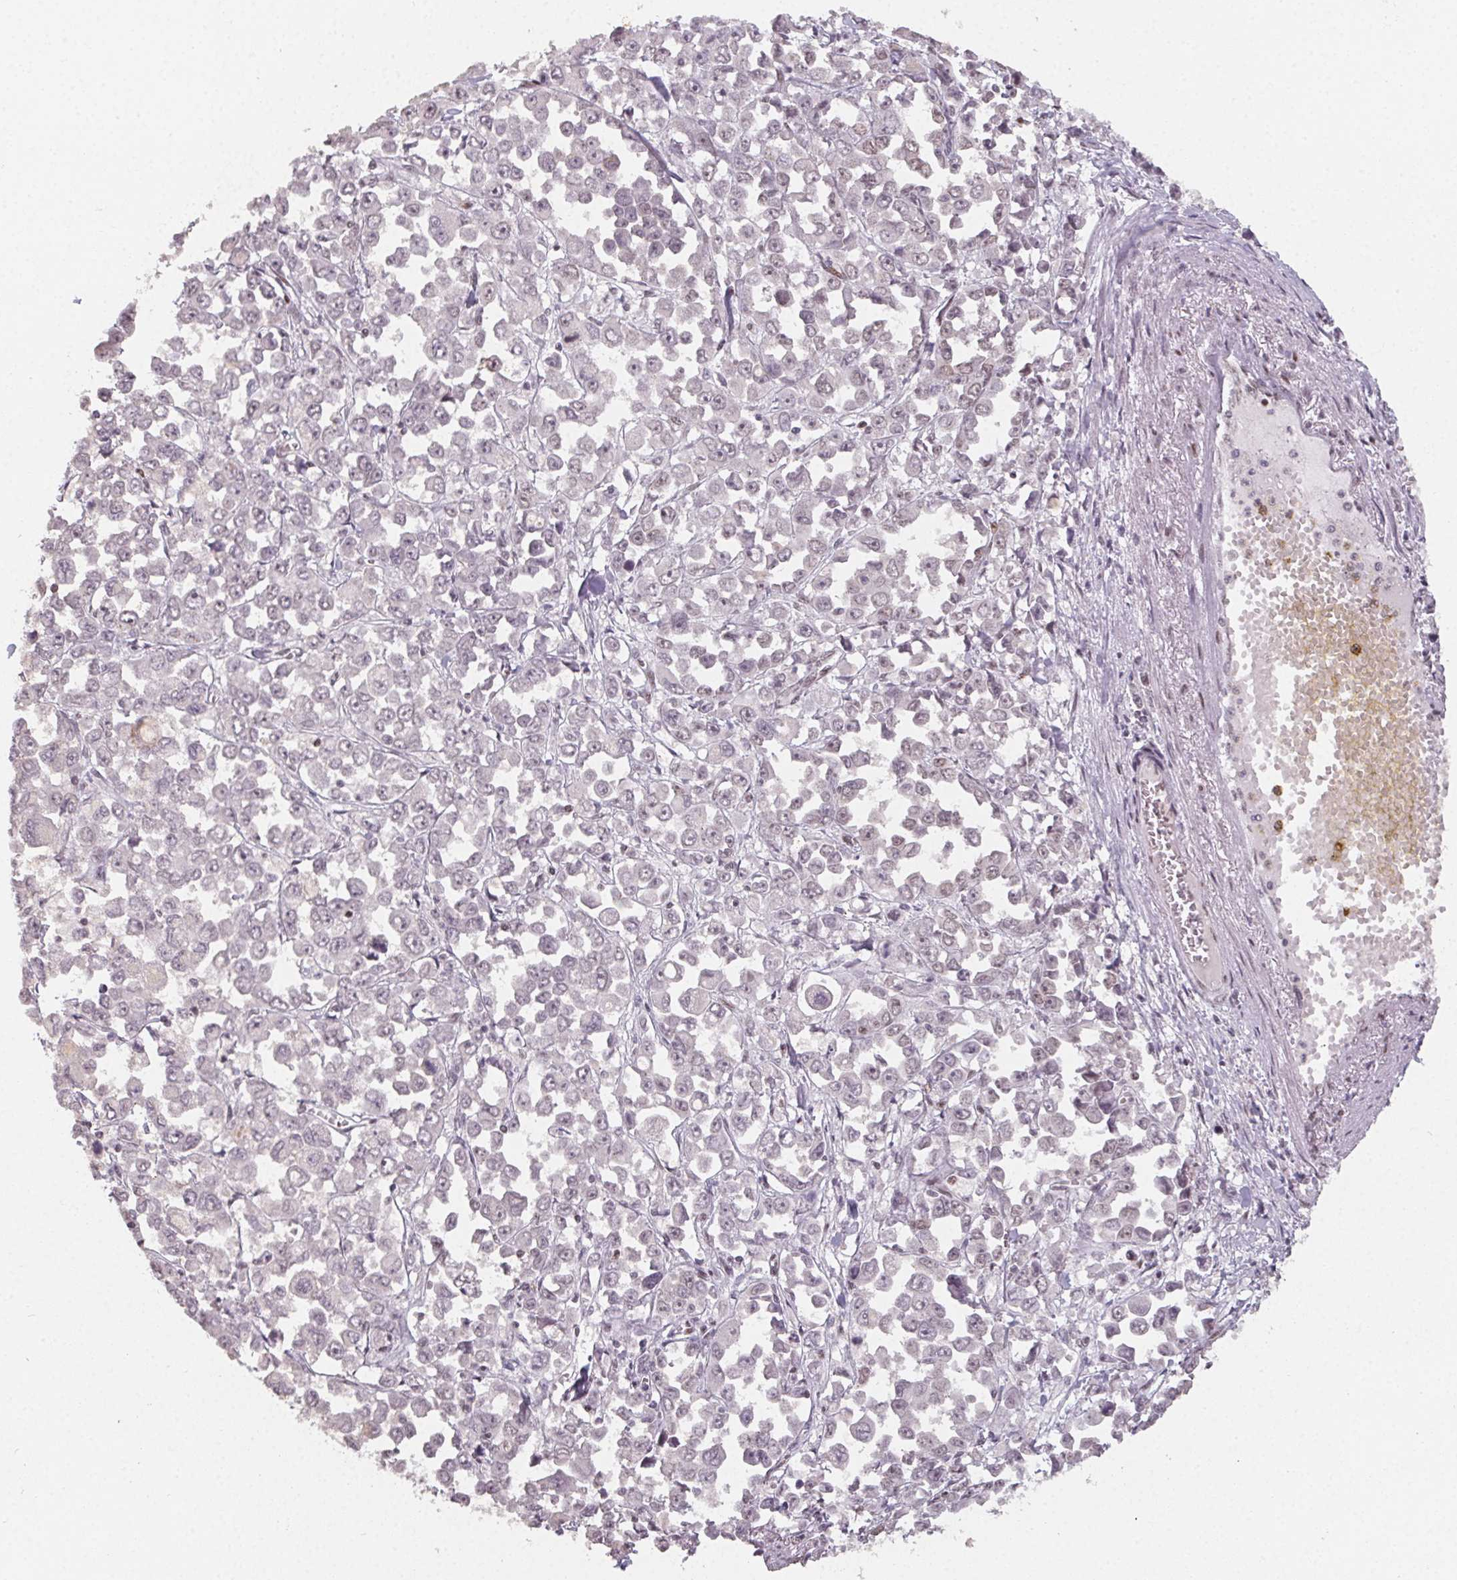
{"staining": {"intensity": "negative", "quantity": "none", "location": "none"}, "tissue": "stomach cancer", "cell_type": "Tumor cells", "image_type": "cancer", "snomed": [{"axis": "morphology", "description": "Adenocarcinoma, NOS"}, {"axis": "topography", "description": "Stomach, upper"}], "caption": "There is no significant positivity in tumor cells of stomach cancer.", "gene": "KMT2A", "patient": {"sex": "male", "age": 70}}